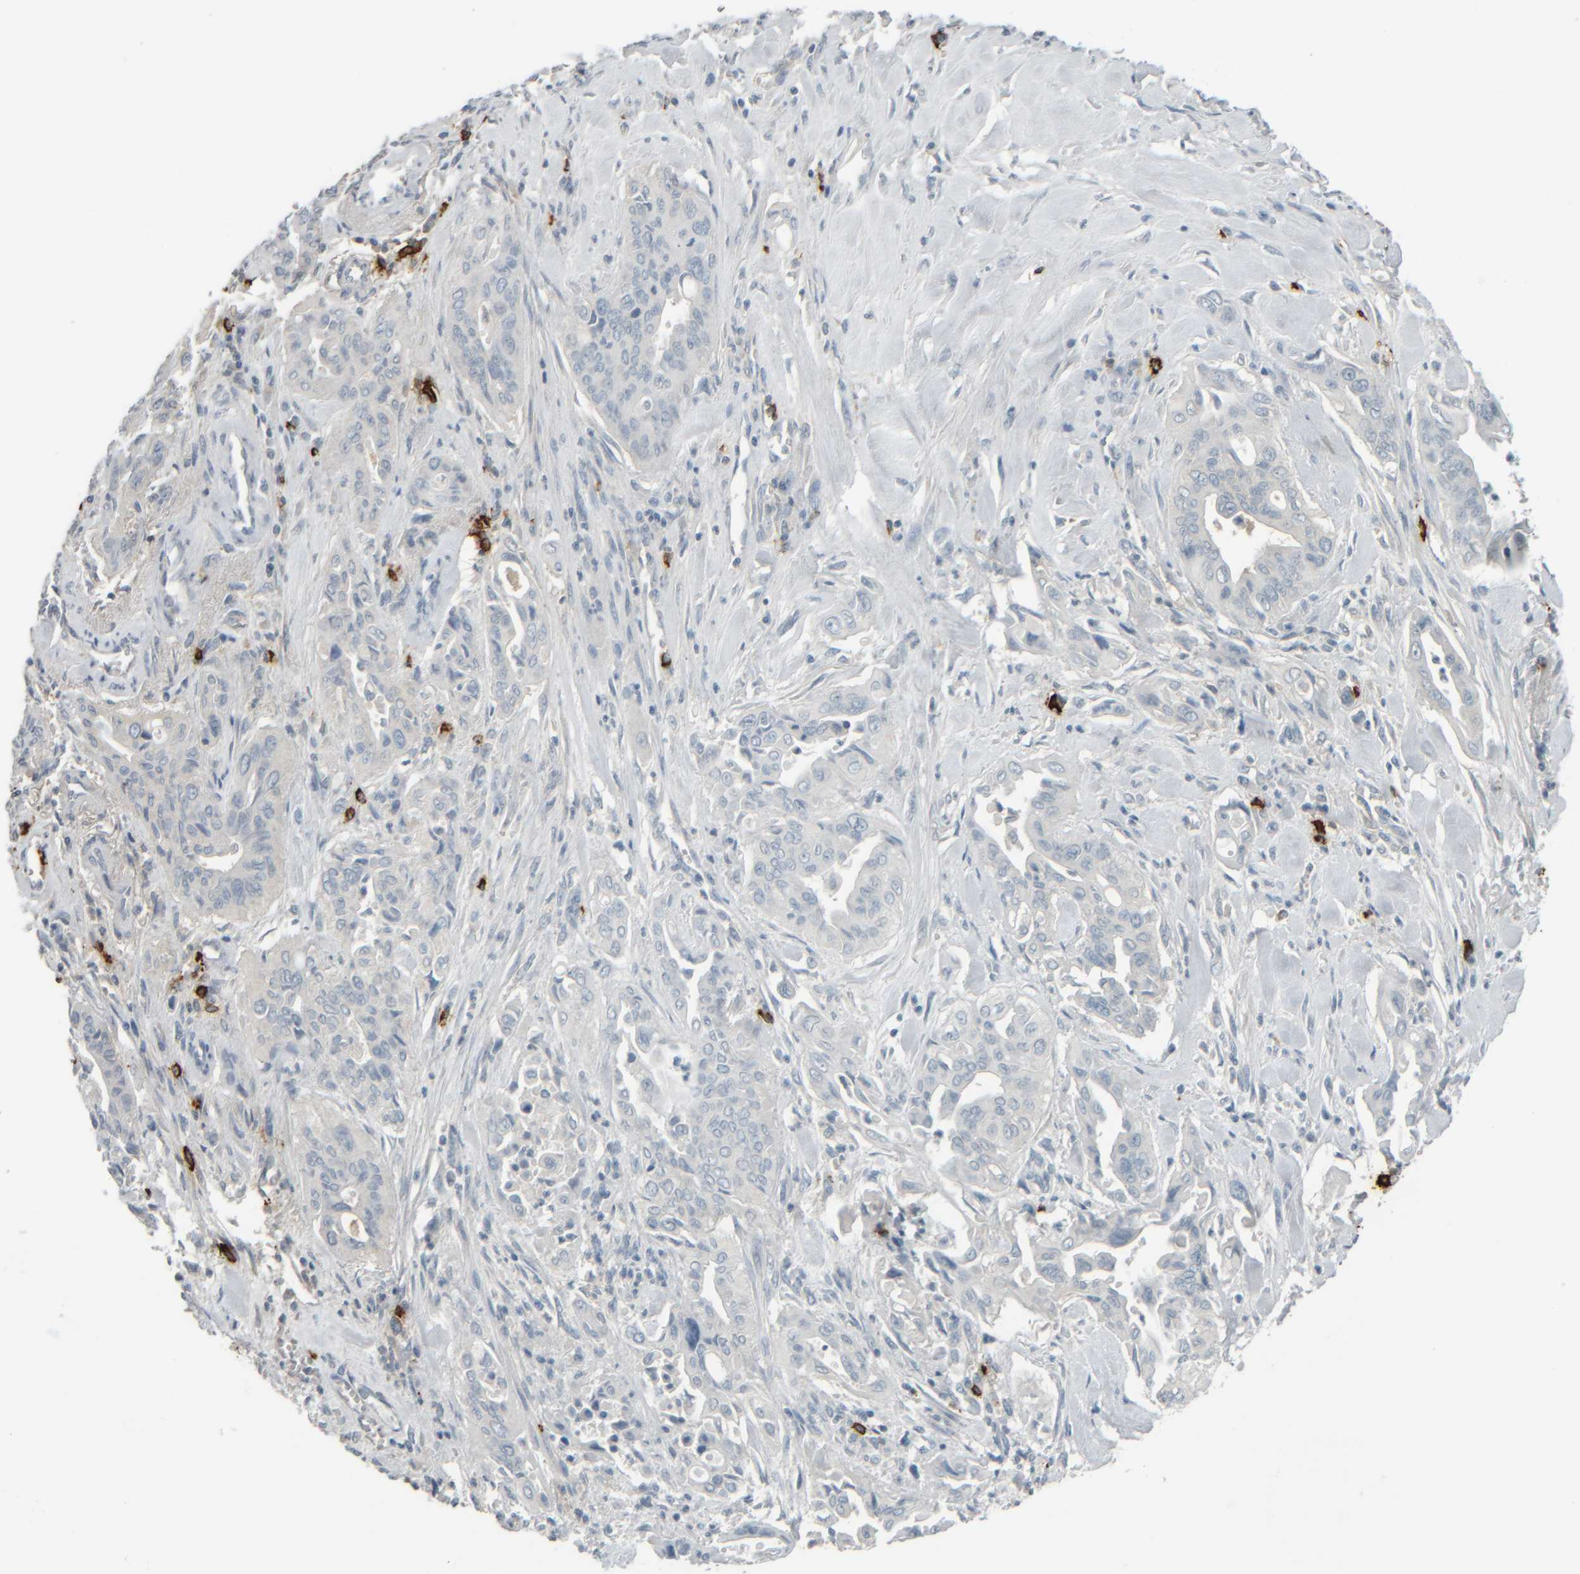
{"staining": {"intensity": "negative", "quantity": "none", "location": "none"}, "tissue": "pancreatic cancer", "cell_type": "Tumor cells", "image_type": "cancer", "snomed": [{"axis": "morphology", "description": "Adenocarcinoma, NOS"}, {"axis": "topography", "description": "Pancreas"}], "caption": "This photomicrograph is of adenocarcinoma (pancreatic) stained with immunohistochemistry to label a protein in brown with the nuclei are counter-stained blue. There is no staining in tumor cells. (Immunohistochemistry, brightfield microscopy, high magnification).", "gene": "TPSAB1", "patient": {"sex": "male", "age": 77}}